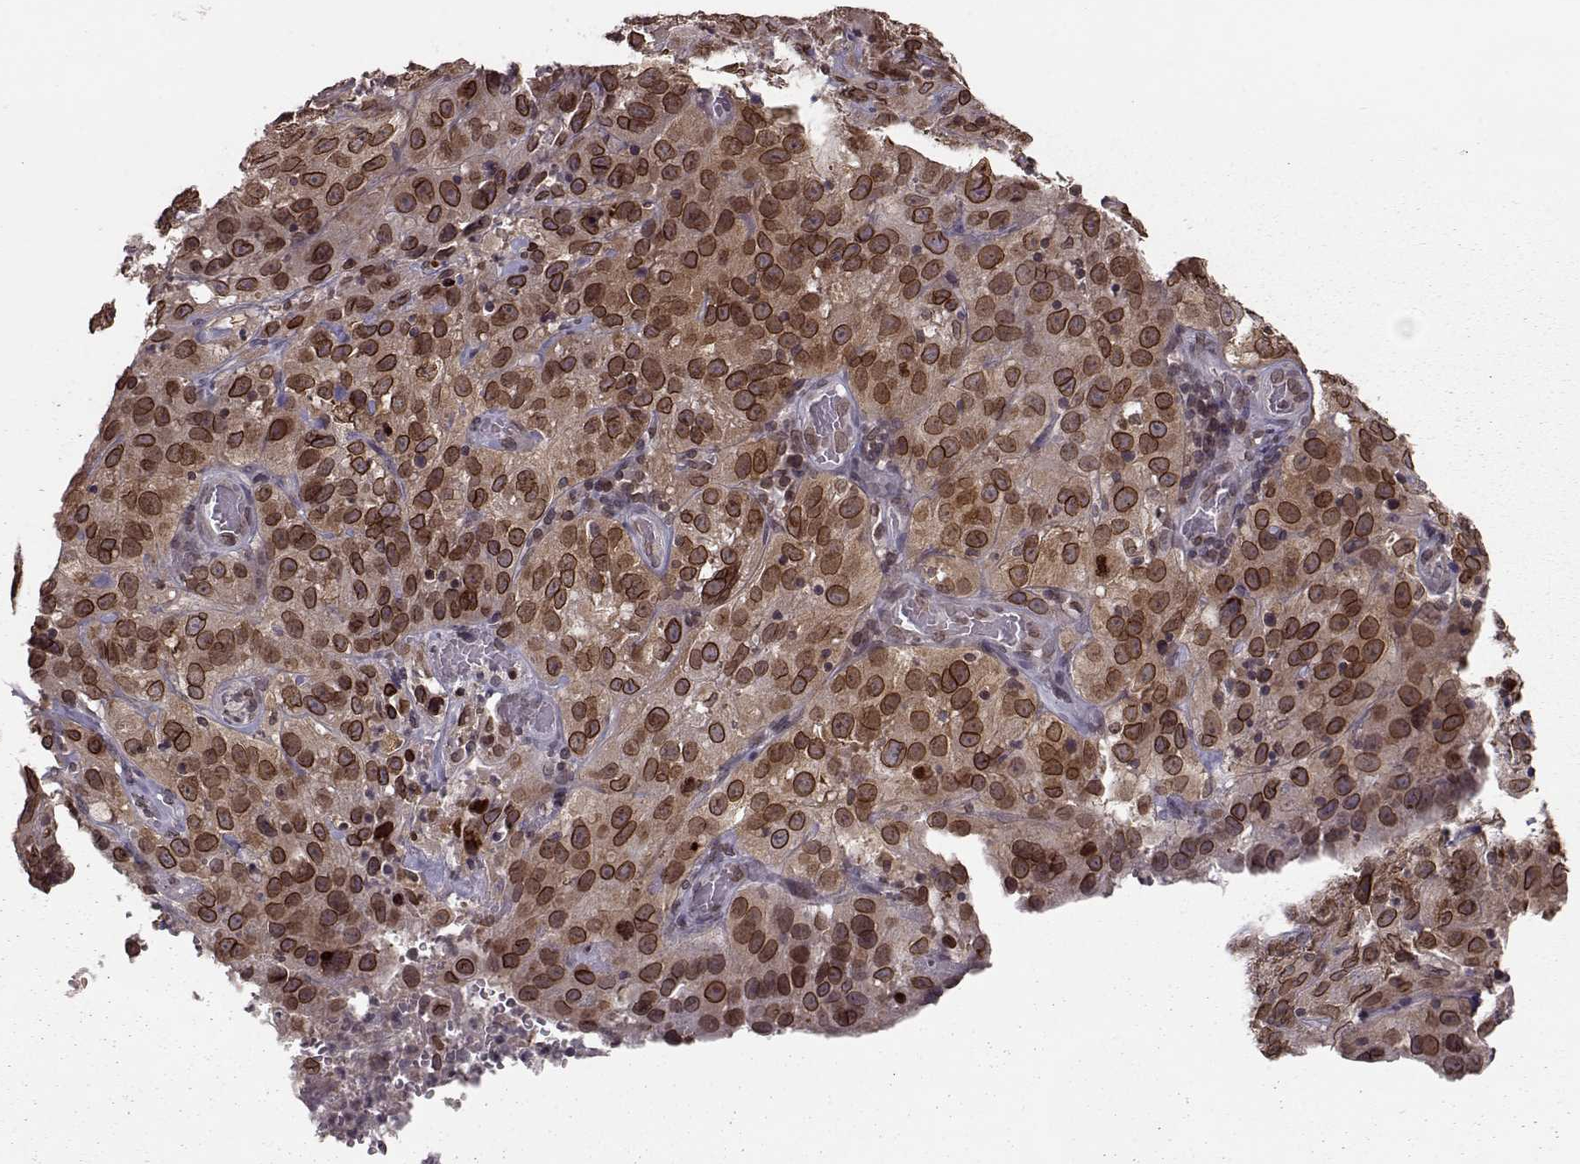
{"staining": {"intensity": "strong", "quantity": ">75%", "location": "cytoplasmic/membranous,nuclear"}, "tissue": "cervical cancer", "cell_type": "Tumor cells", "image_type": "cancer", "snomed": [{"axis": "morphology", "description": "Squamous cell carcinoma, NOS"}, {"axis": "topography", "description": "Cervix"}], "caption": "IHC of cervical cancer reveals high levels of strong cytoplasmic/membranous and nuclear staining in about >75% of tumor cells.", "gene": "NUP37", "patient": {"sex": "female", "age": 32}}